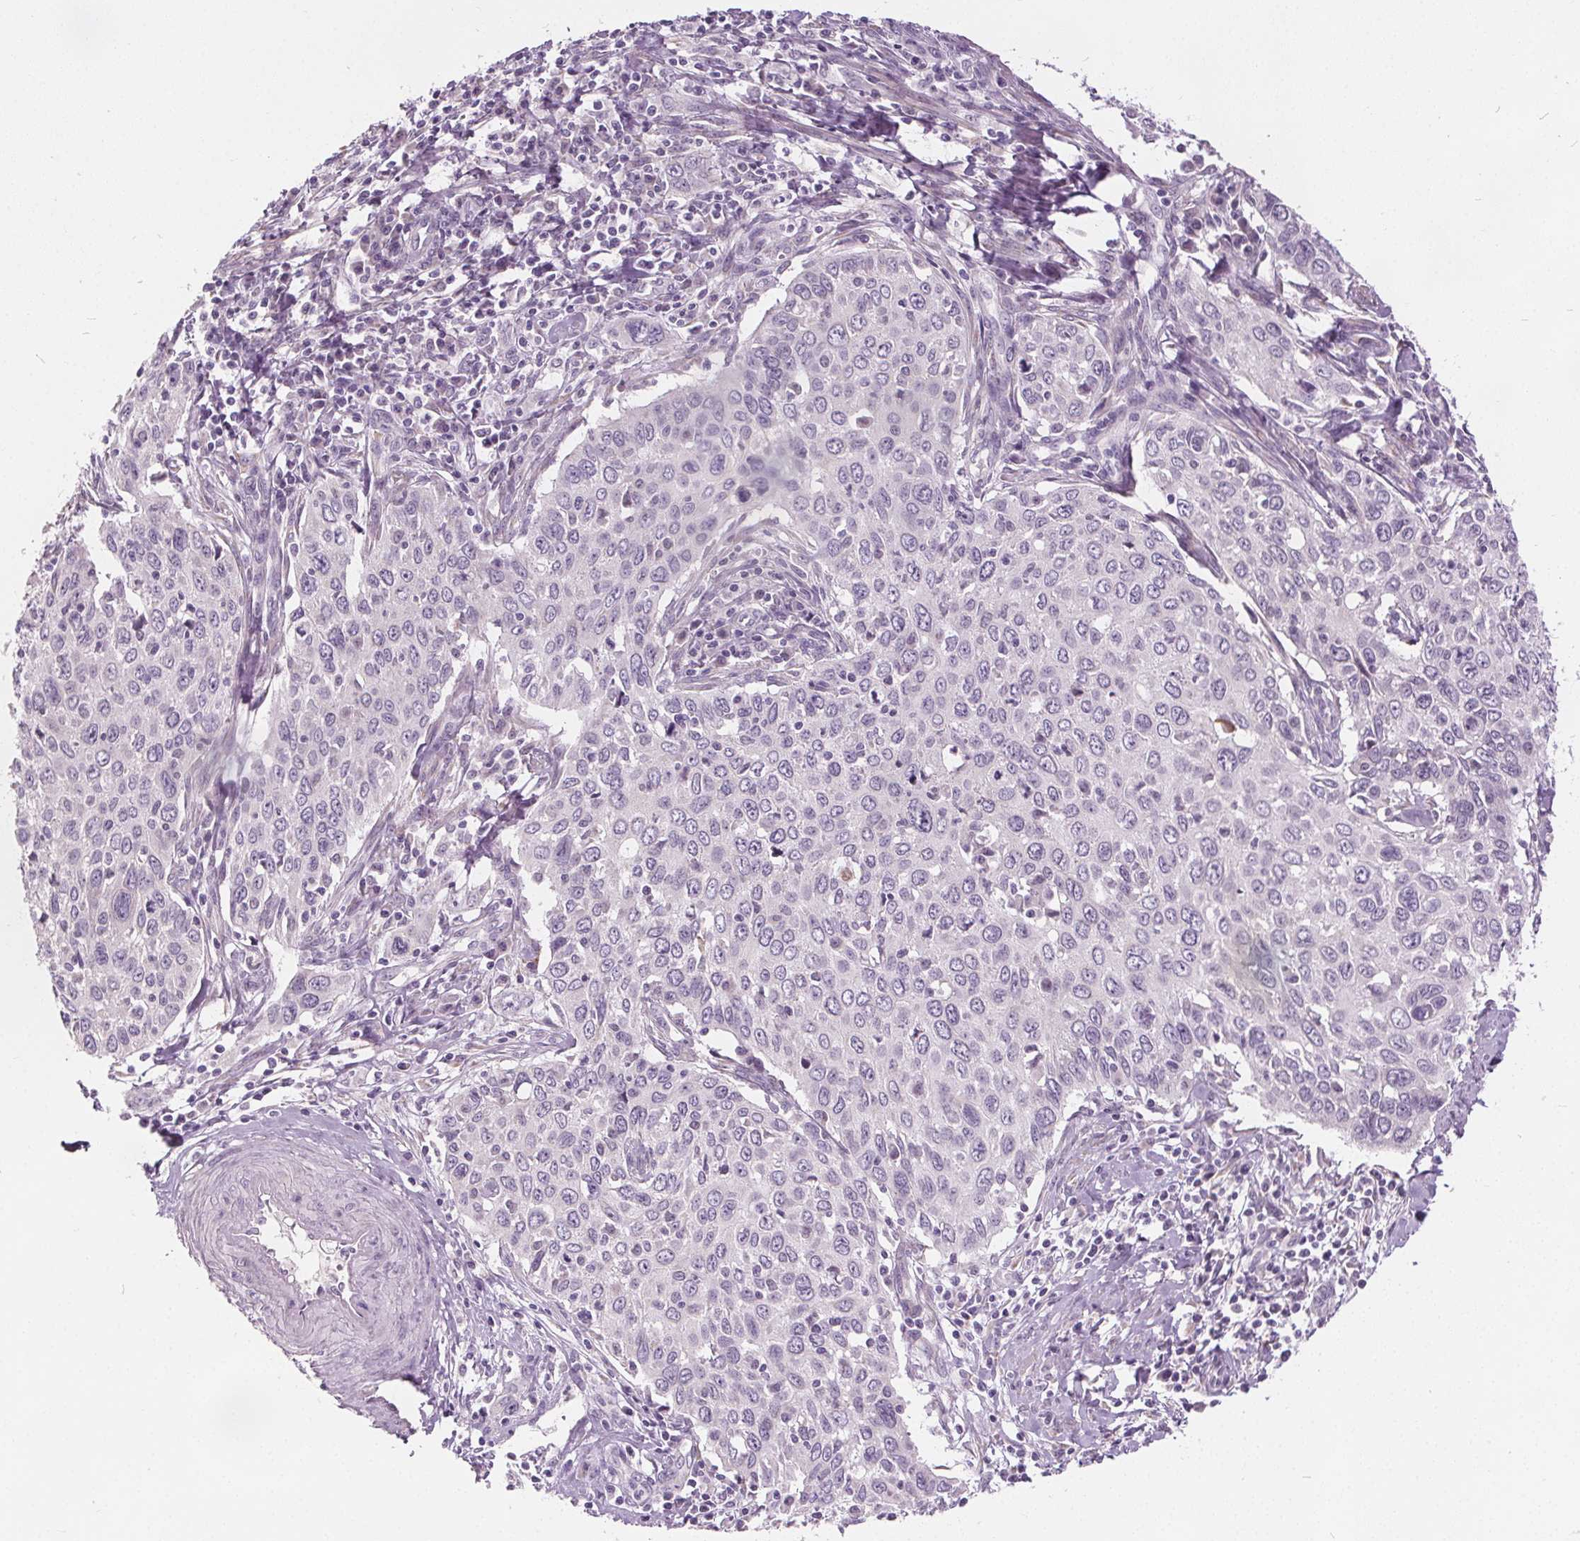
{"staining": {"intensity": "negative", "quantity": "none", "location": "none"}, "tissue": "cervical cancer", "cell_type": "Tumor cells", "image_type": "cancer", "snomed": [{"axis": "morphology", "description": "Squamous cell carcinoma, NOS"}, {"axis": "topography", "description": "Cervix"}], "caption": "This is an immunohistochemistry histopathology image of human cervical cancer (squamous cell carcinoma). There is no expression in tumor cells.", "gene": "ACOX2", "patient": {"sex": "female", "age": 38}}